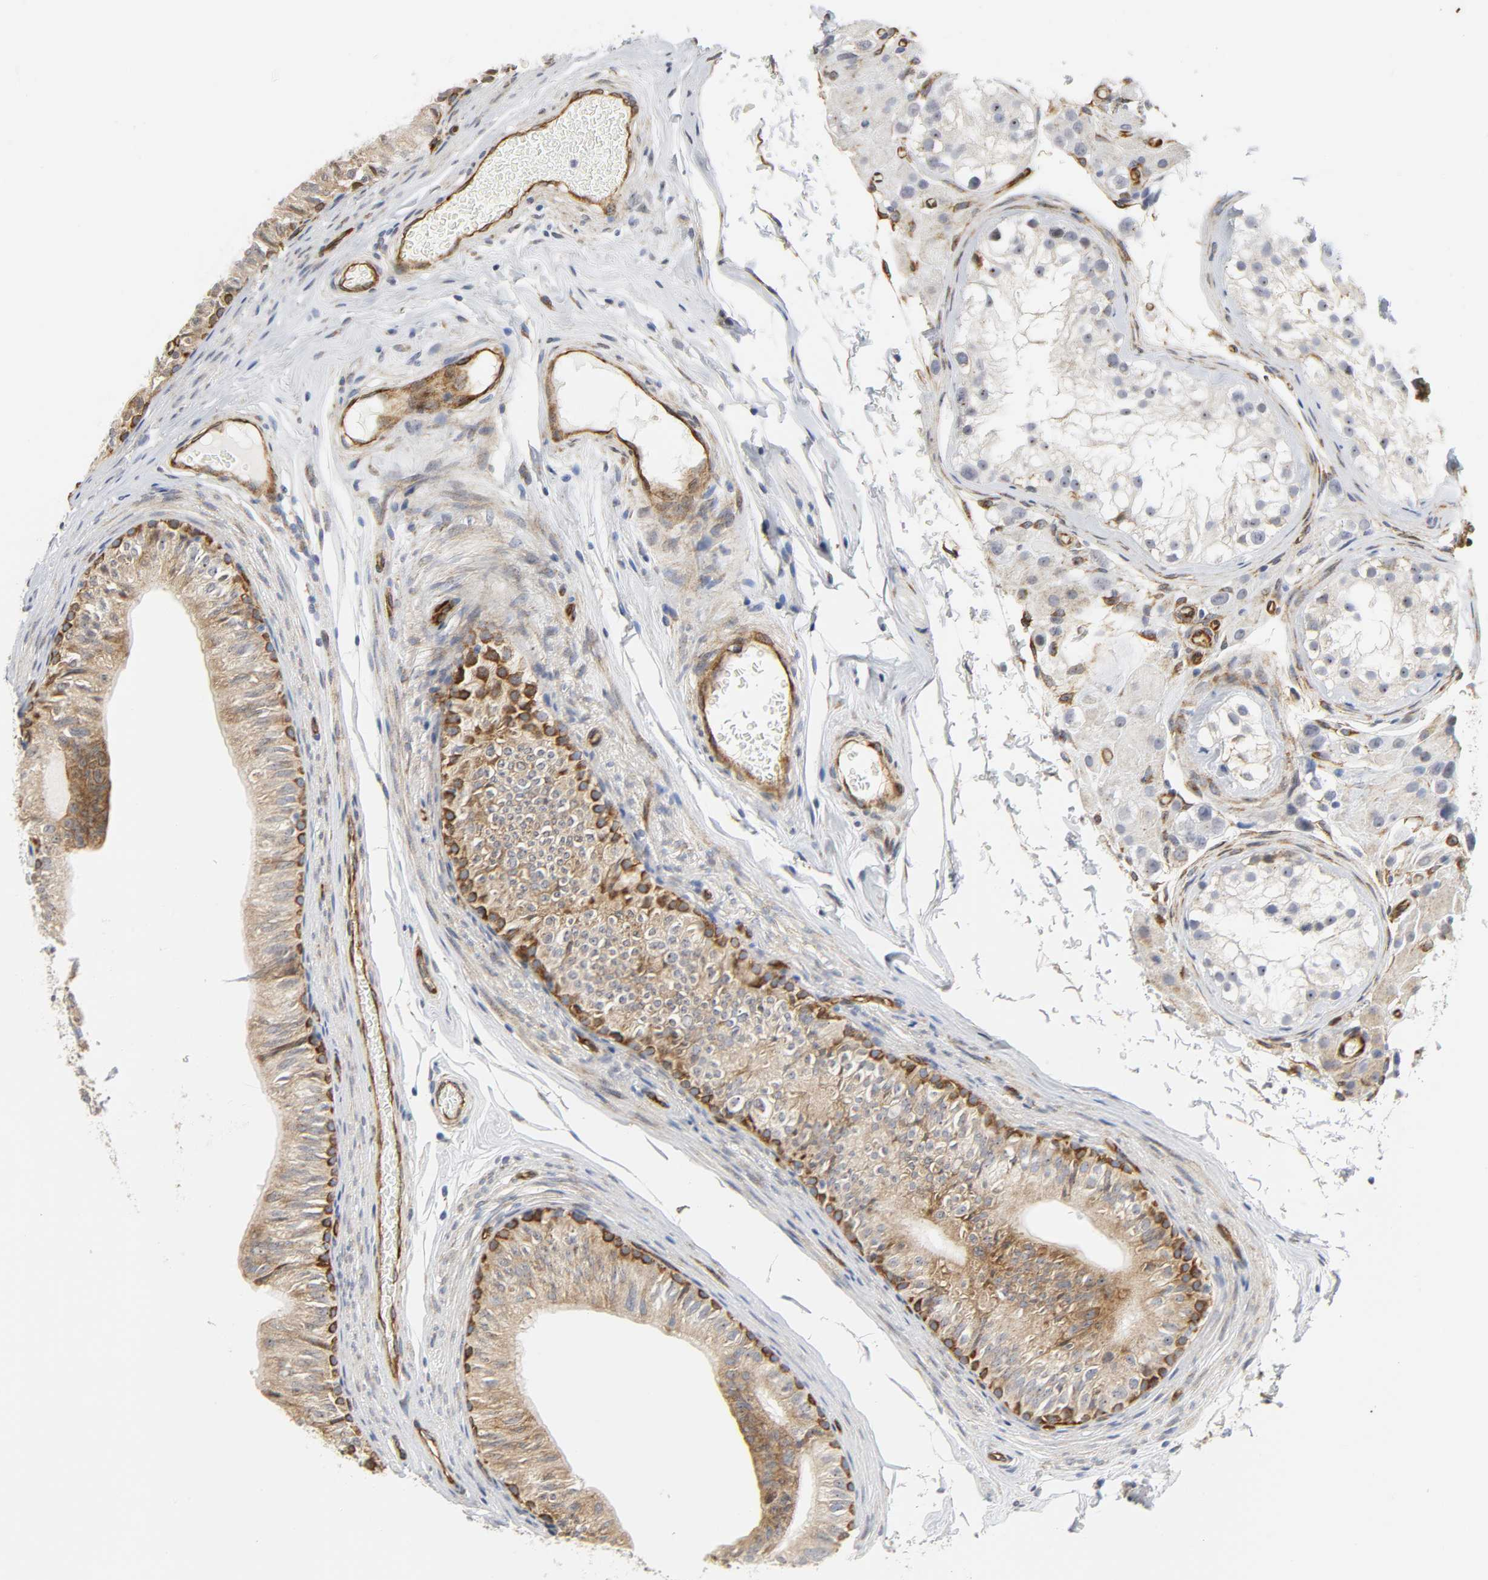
{"staining": {"intensity": "moderate", "quantity": ">75%", "location": "cytoplasmic/membranous"}, "tissue": "epididymis", "cell_type": "Glandular cells", "image_type": "normal", "snomed": [{"axis": "morphology", "description": "Normal tissue, NOS"}, {"axis": "topography", "description": "Testis"}, {"axis": "topography", "description": "Epididymis"}], "caption": "Benign epididymis reveals moderate cytoplasmic/membranous expression in approximately >75% of glandular cells (Brightfield microscopy of DAB IHC at high magnification)..", "gene": "DOCK1", "patient": {"sex": "male", "age": 36}}